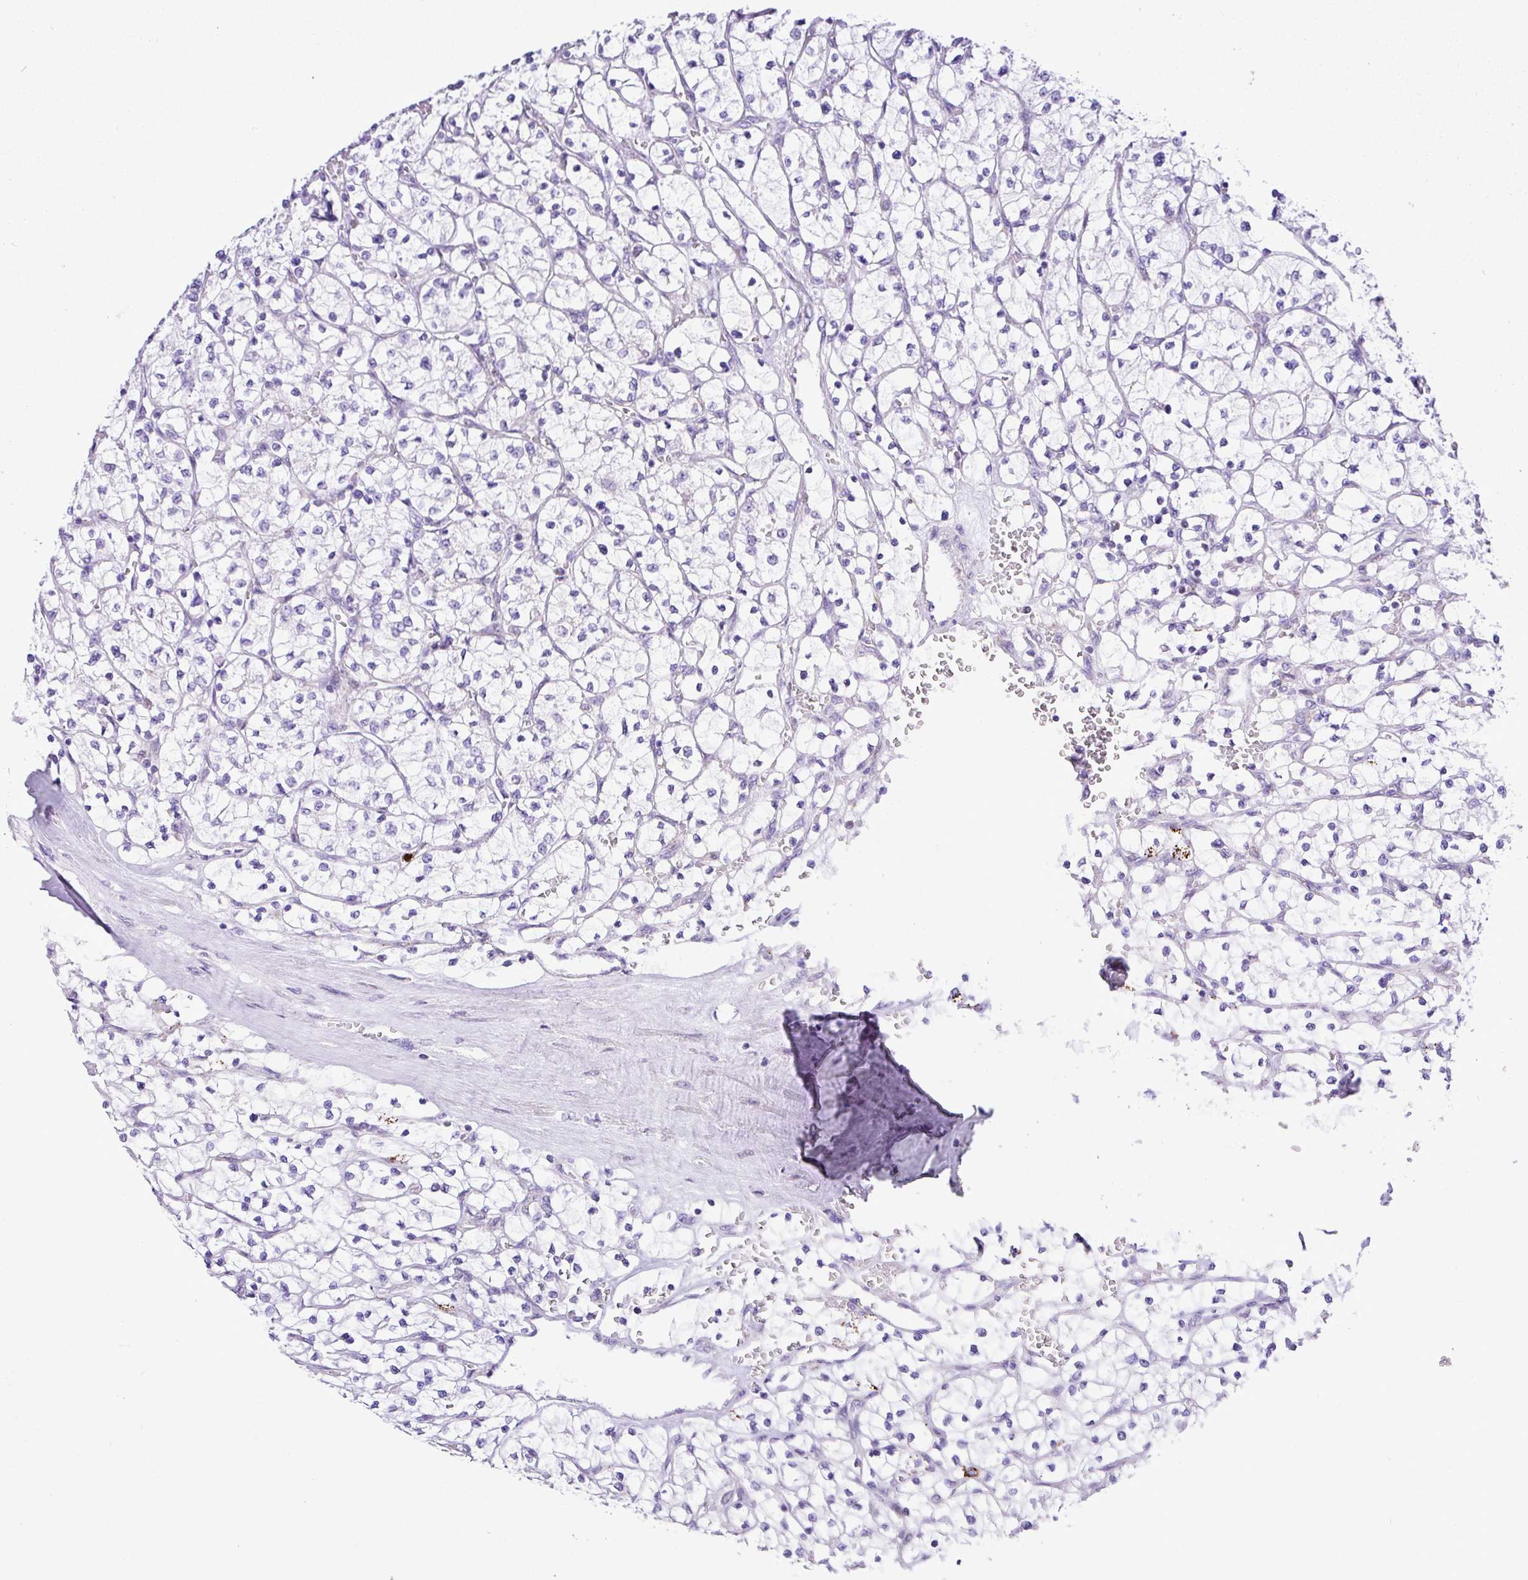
{"staining": {"intensity": "negative", "quantity": "none", "location": "none"}, "tissue": "renal cancer", "cell_type": "Tumor cells", "image_type": "cancer", "snomed": [{"axis": "morphology", "description": "Adenocarcinoma, NOS"}, {"axis": "topography", "description": "Kidney"}], "caption": "Tumor cells show no significant protein expression in renal adenocarcinoma.", "gene": "RCAN2", "patient": {"sex": "female", "age": 64}}